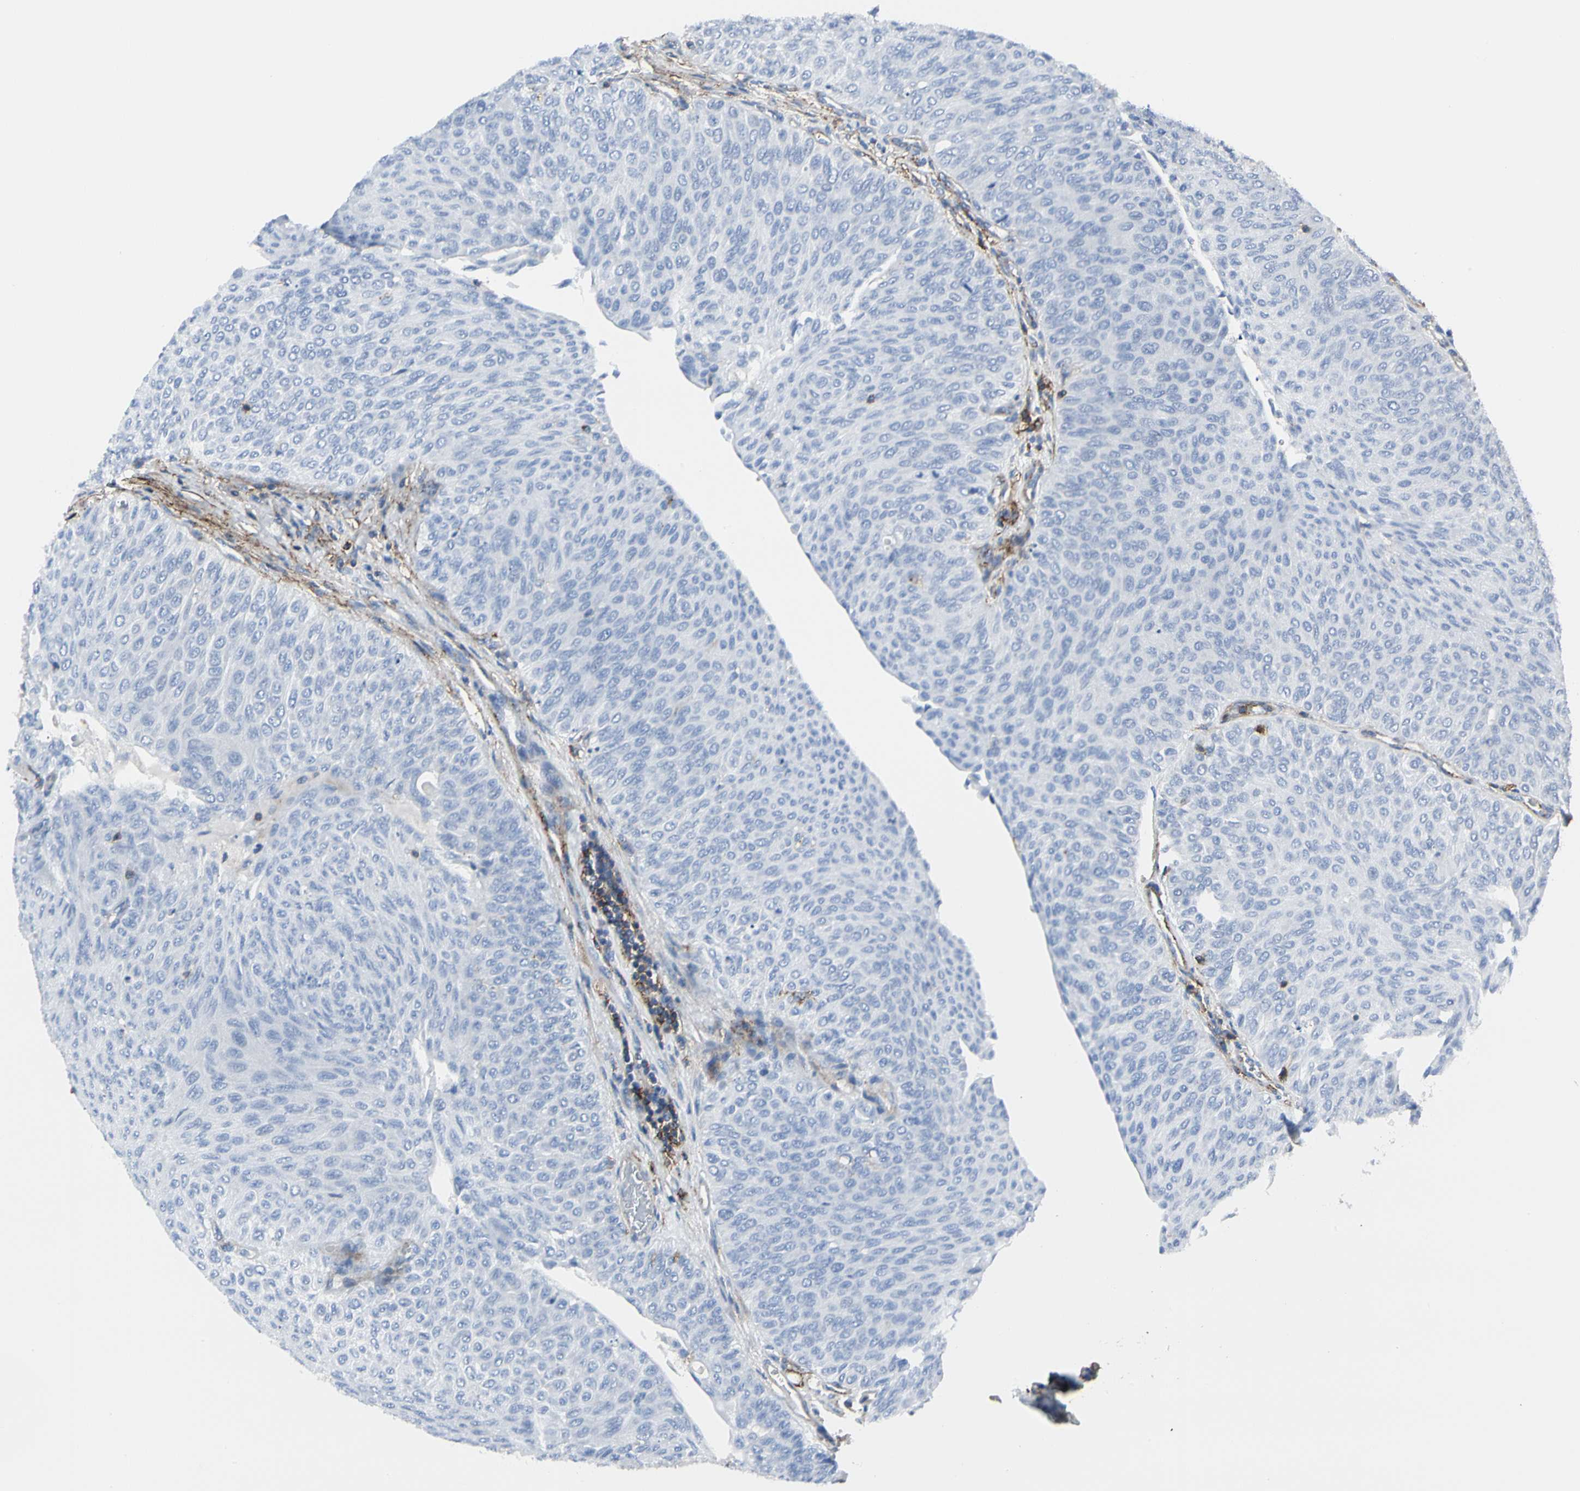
{"staining": {"intensity": "negative", "quantity": "none", "location": "none"}, "tissue": "urothelial cancer", "cell_type": "Tumor cells", "image_type": "cancer", "snomed": [{"axis": "morphology", "description": "Urothelial carcinoma, Low grade"}, {"axis": "topography", "description": "Urinary bladder"}], "caption": "This is an immunohistochemistry (IHC) image of human low-grade urothelial carcinoma. There is no staining in tumor cells.", "gene": "CLEC2B", "patient": {"sex": "male", "age": 78}}